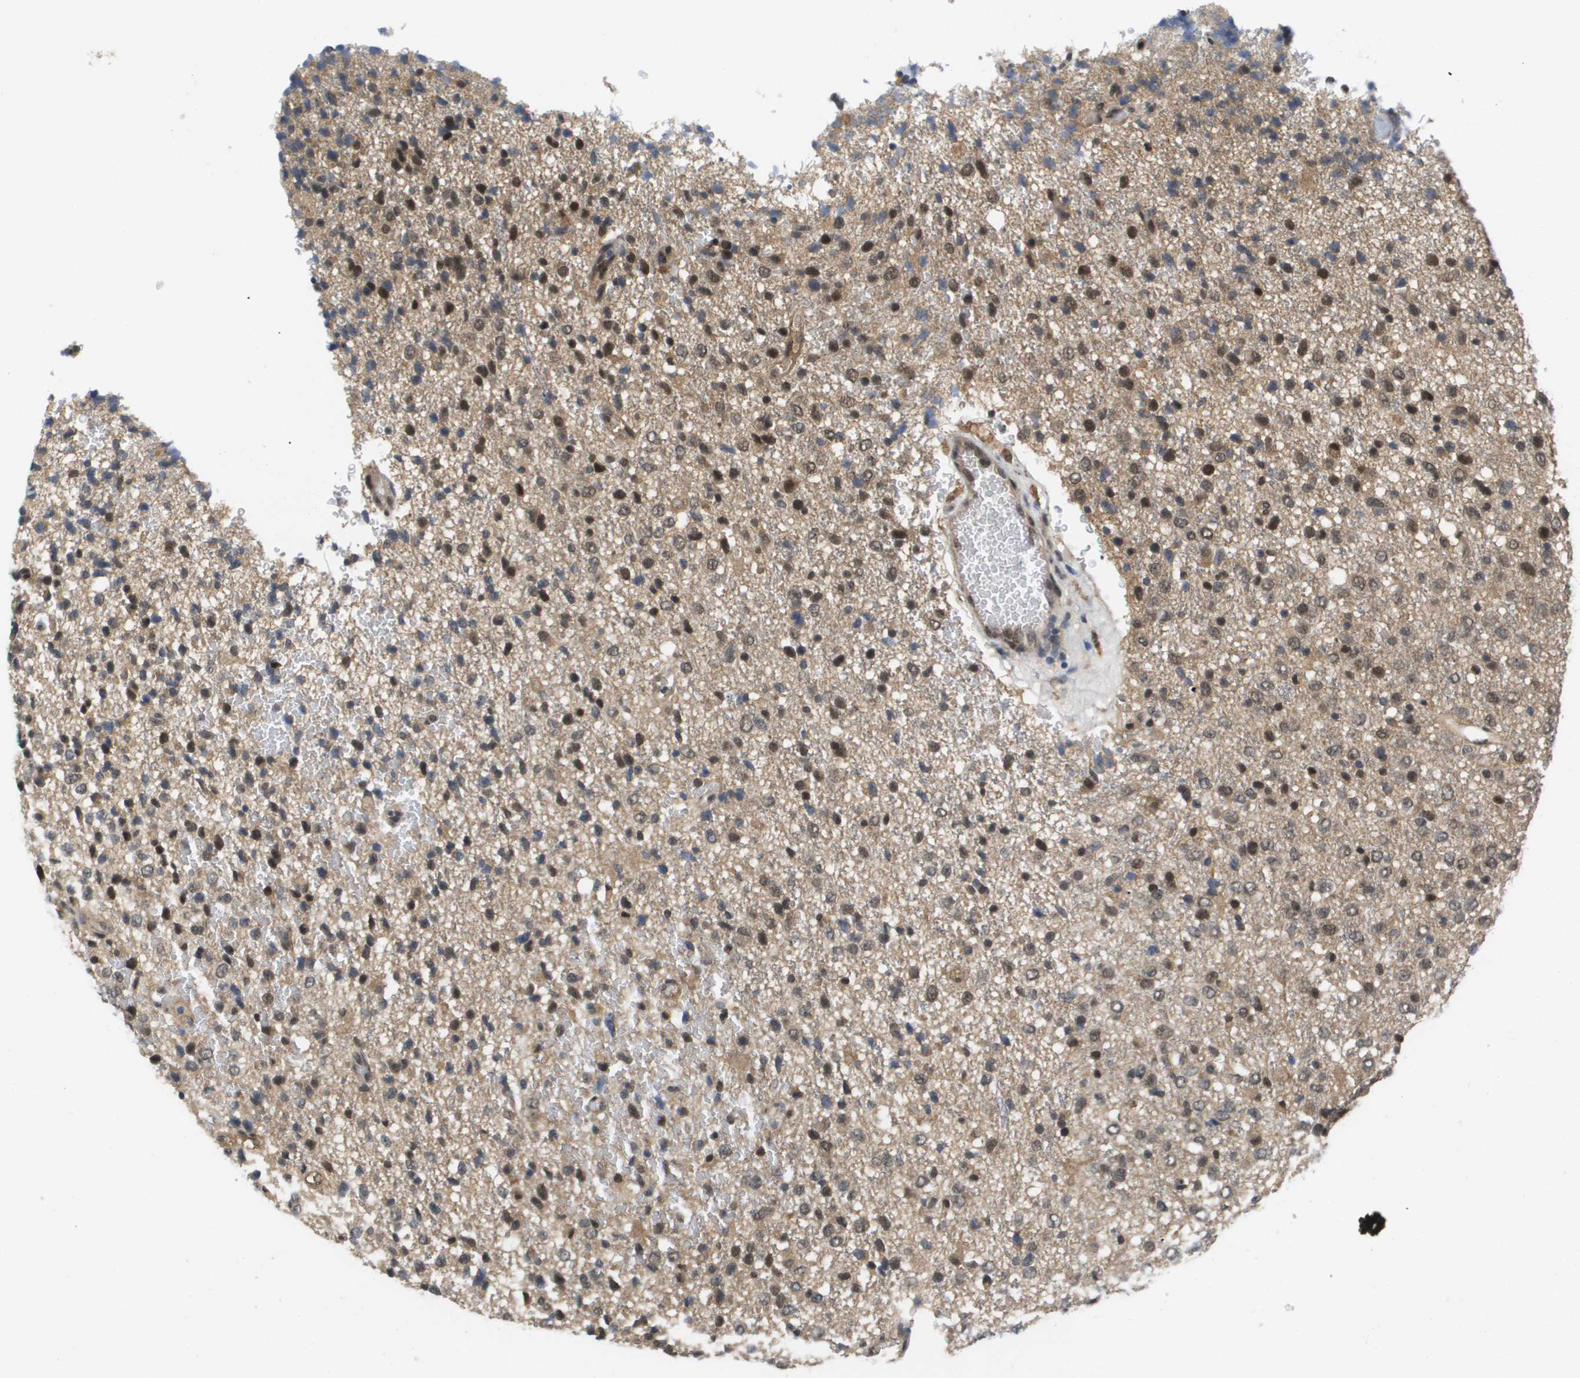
{"staining": {"intensity": "moderate", "quantity": "25%-75%", "location": "cytoplasmic/membranous,nuclear"}, "tissue": "glioma", "cell_type": "Tumor cells", "image_type": "cancer", "snomed": [{"axis": "morphology", "description": "Glioma, malignant, High grade"}, {"axis": "topography", "description": "pancreas cauda"}], "caption": "Malignant high-grade glioma was stained to show a protein in brown. There is medium levels of moderate cytoplasmic/membranous and nuclear staining in approximately 25%-75% of tumor cells. Using DAB (3,3'-diaminobenzidine) (brown) and hematoxylin (blue) stains, captured at high magnification using brightfield microscopy.", "gene": "AMBRA1", "patient": {"sex": "male", "age": 60}}